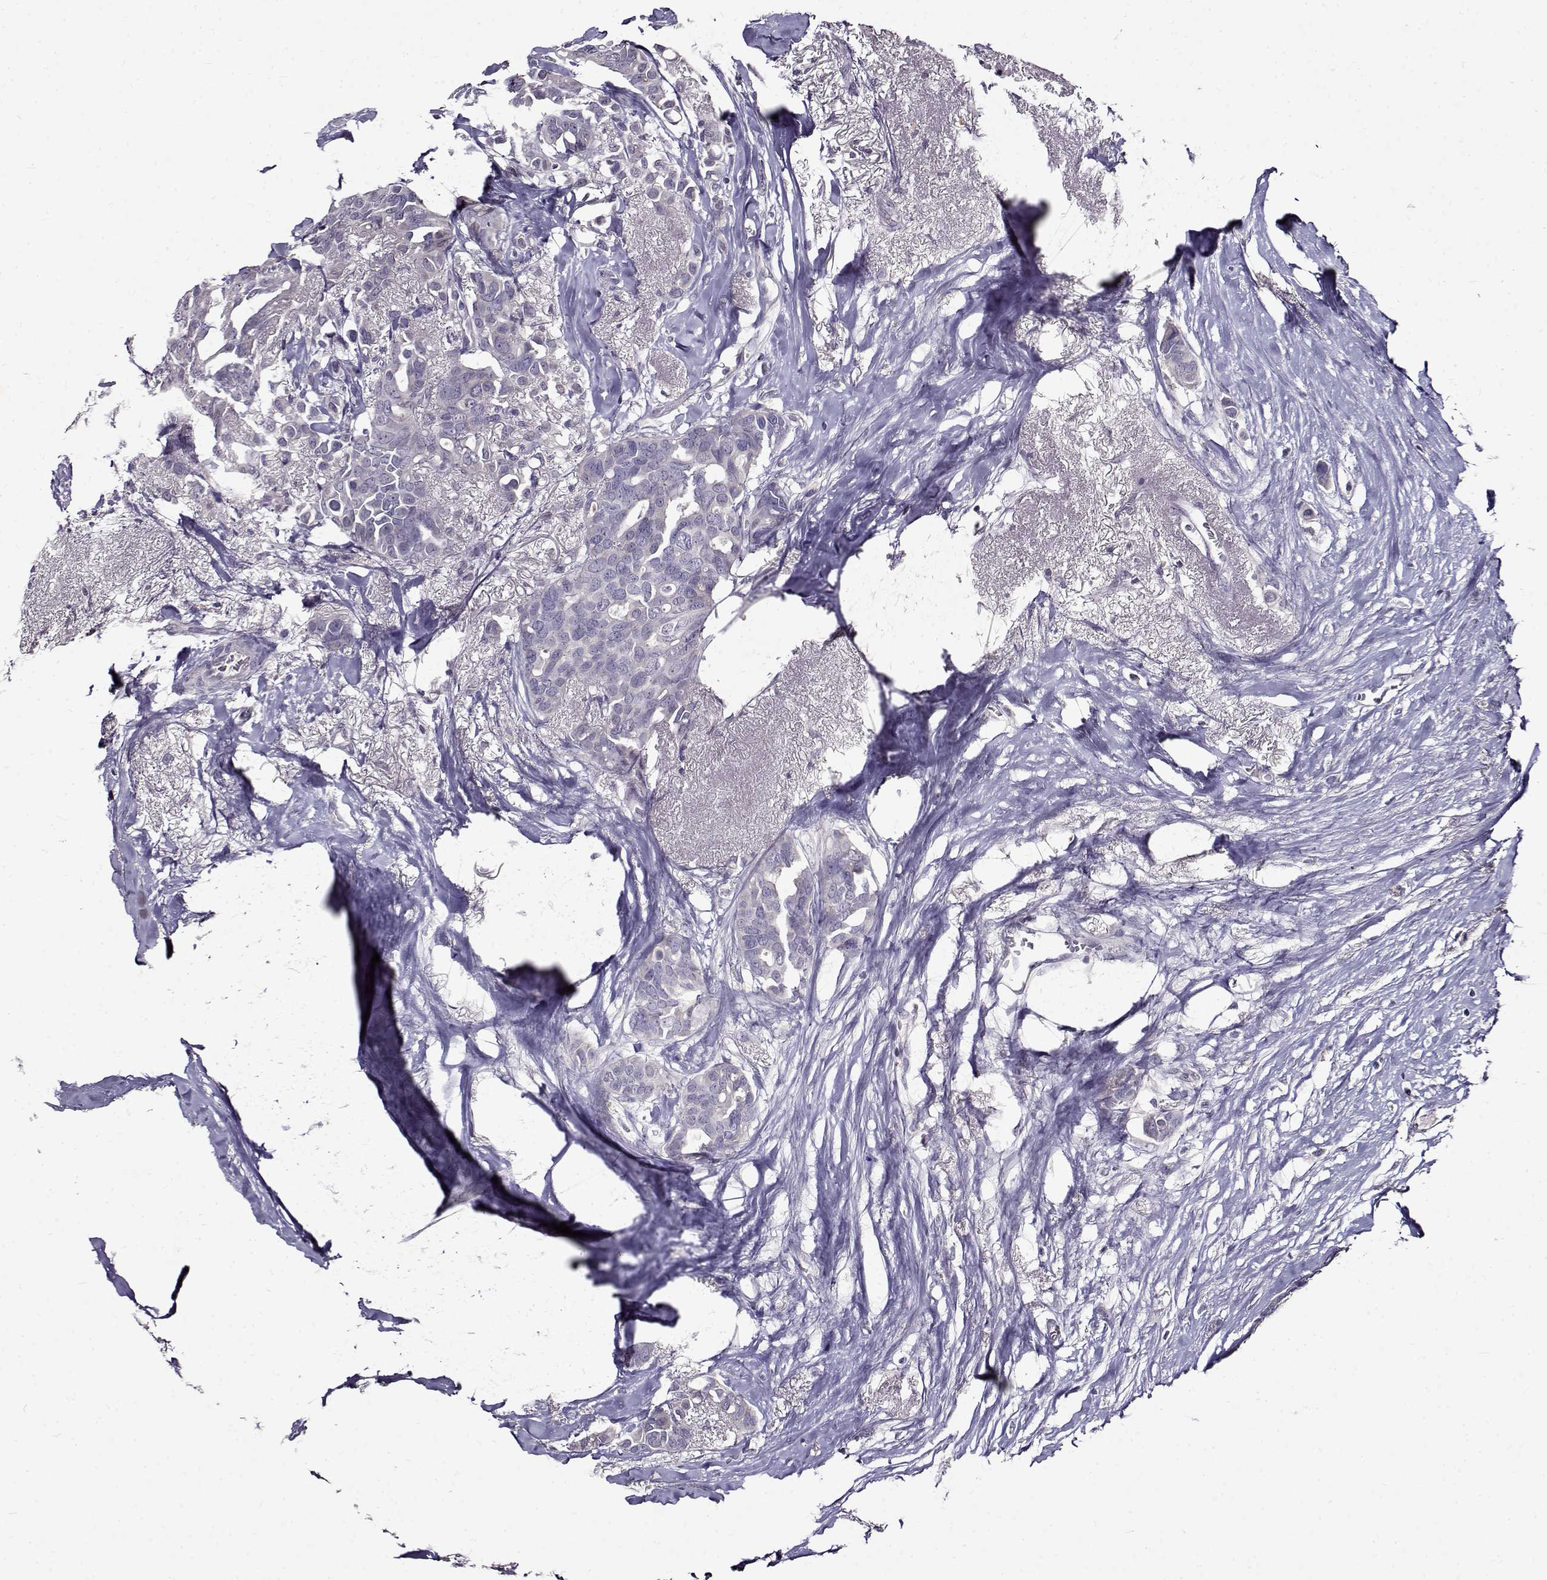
{"staining": {"intensity": "negative", "quantity": "none", "location": "none"}, "tissue": "breast cancer", "cell_type": "Tumor cells", "image_type": "cancer", "snomed": [{"axis": "morphology", "description": "Duct carcinoma"}, {"axis": "topography", "description": "Breast"}], "caption": "Breast cancer (infiltrating ductal carcinoma) stained for a protein using immunohistochemistry displays no expression tumor cells.", "gene": "PAEP", "patient": {"sex": "female", "age": 54}}